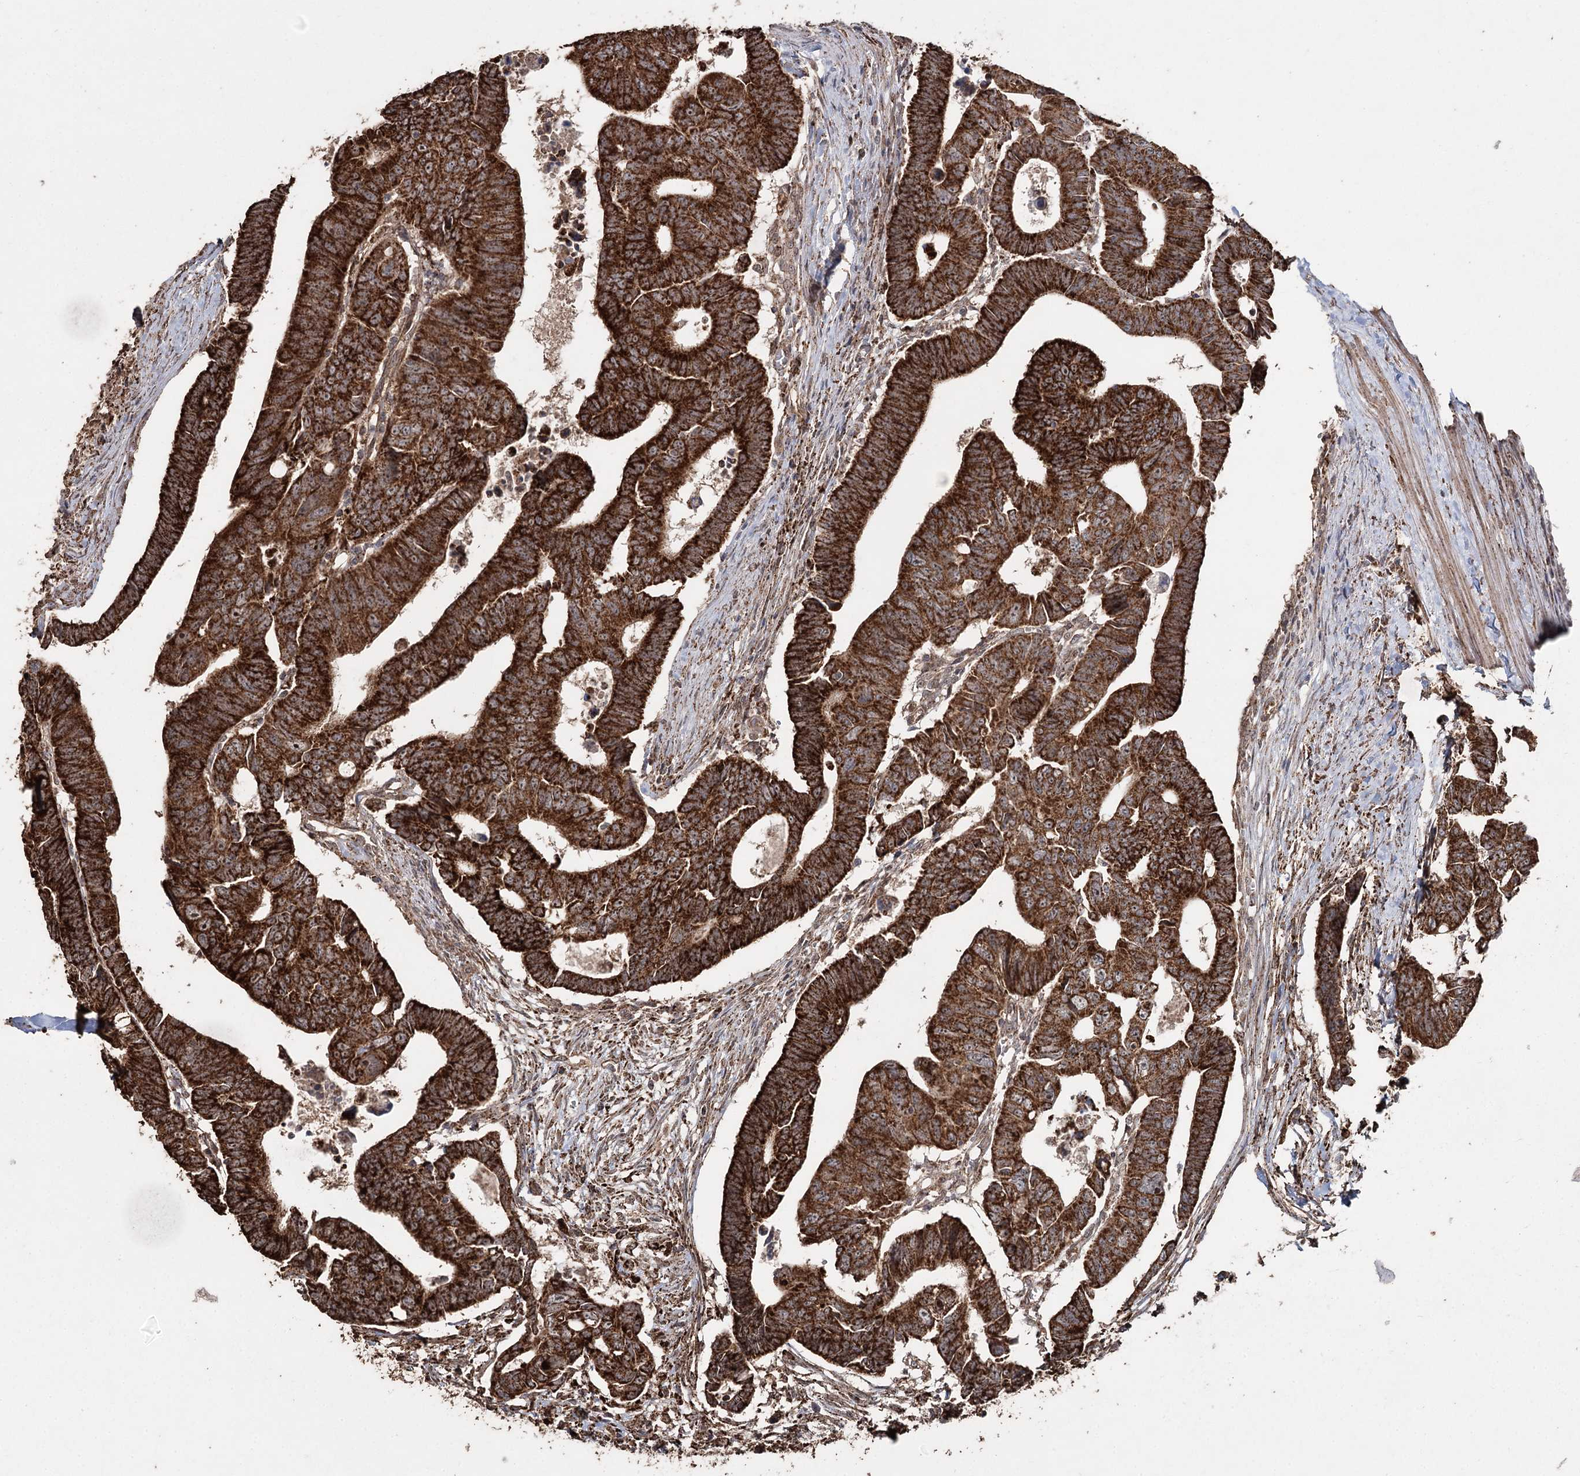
{"staining": {"intensity": "strong", "quantity": ">75%", "location": "cytoplasmic/membranous"}, "tissue": "colorectal cancer", "cell_type": "Tumor cells", "image_type": "cancer", "snomed": [{"axis": "morphology", "description": "Adenocarcinoma, NOS"}, {"axis": "topography", "description": "Rectum"}], "caption": "Protein analysis of colorectal cancer (adenocarcinoma) tissue shows strong cytoplasmic/membranous staining in approximately >75% of tumor cells.", "gene": "SLF2", "patient": {"sex": "female", "age": 65}}